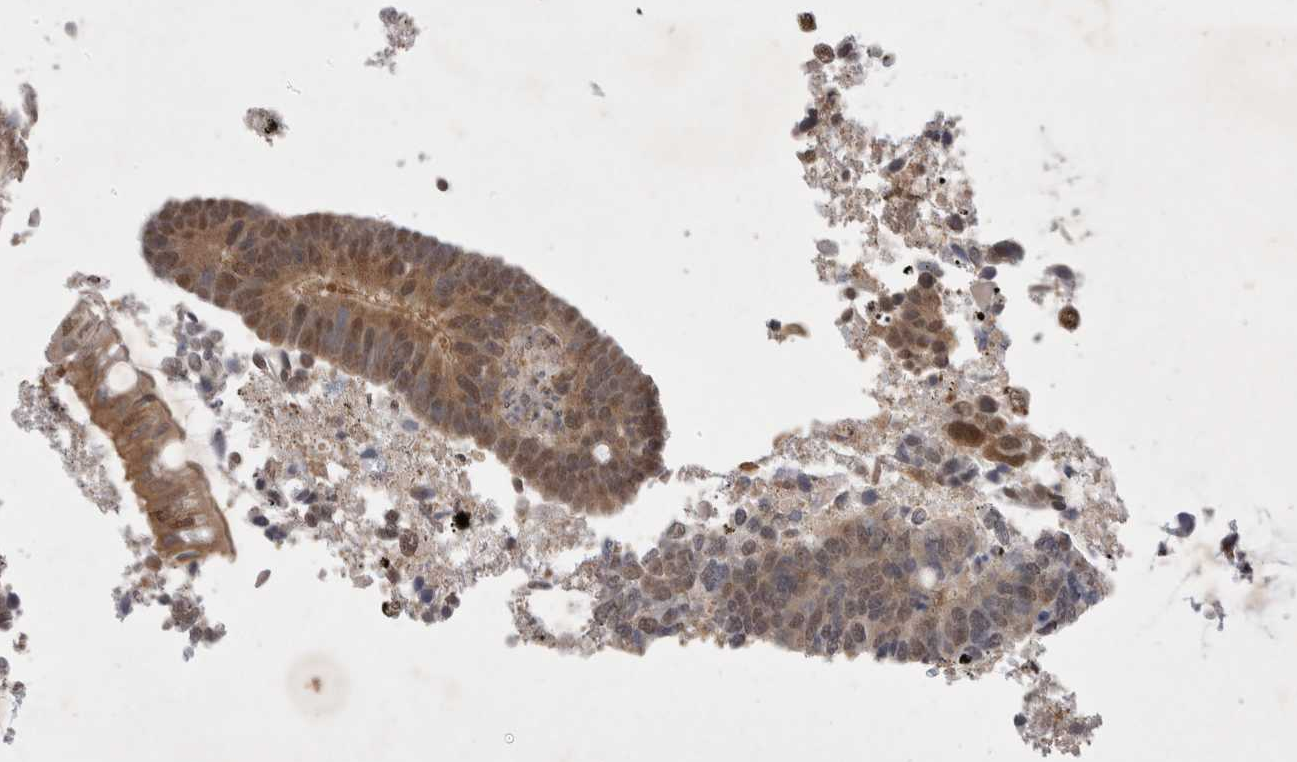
{"staining": {"intensity": "moderate", "quantity": ">75%", "location": "cytoplasmic/membranous,nuclear"}, "tissue": "colorectal cancer", "cell_type": "Tumor cells", "image_type": "cancer", "snomed": [{"axis": "morphology", "description": "Adenocarcinoma, NOS"}, {"axis": "topography", "description": "Rectum"}], "caption": "An image of adenocarcinoma (colorectal) stained for a protein demonstrates moderate cytoplasmic/membranous and nuclear brown staining in tumor cells.", "gene": "WIPF2", "patient": {"sex": "male", "age": 84}}